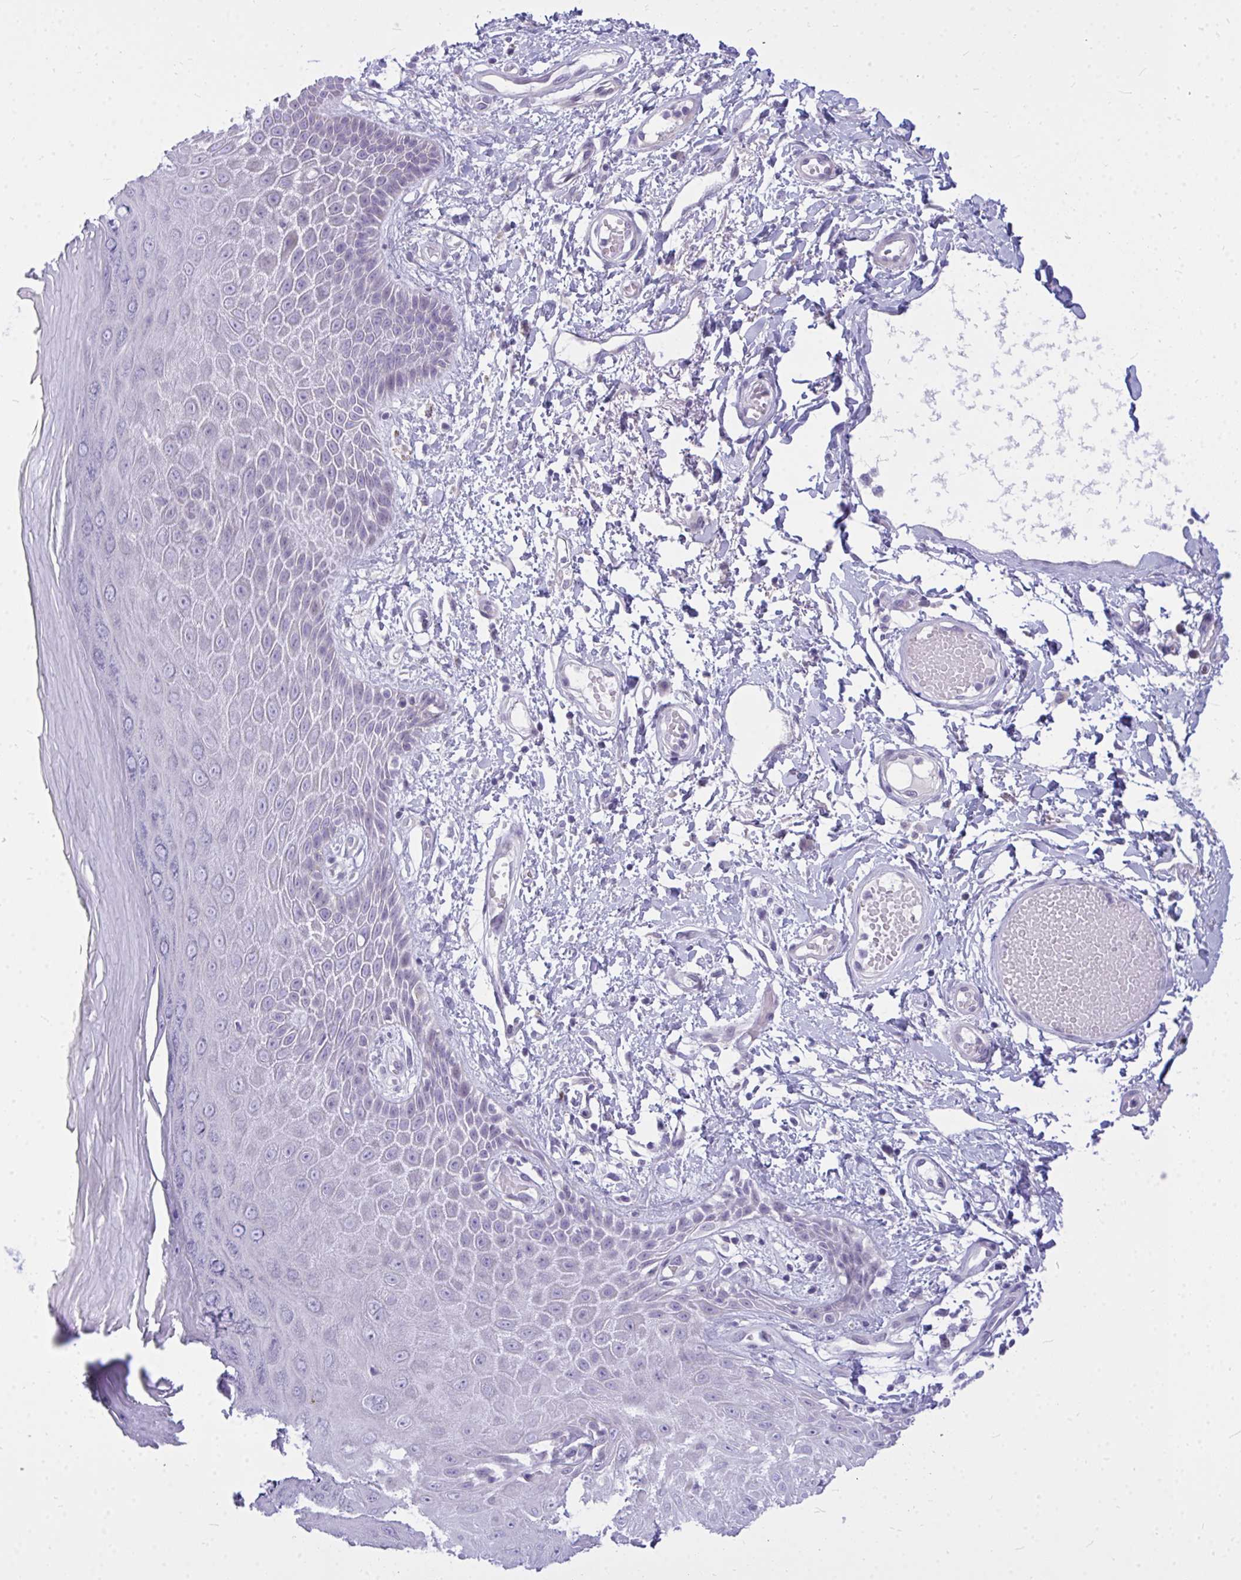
{"staining": {"intensity": "negative", "quantity": "none", "location": "none"}, "tissue": "skin", "cell_type": "Epidermal cells", "image_type": "normal", "snomed": [{"axis": "morphology", "description": "Normal tissue, NOS"}, {"axis": "topography", "description": "Anal"}, {"axis": "topography", "description": "Peripheral nerve tissue"}], "caption": "This photomicrograph is of unremarkable skin stained with immunohistochemistry (IHC) to label a protein in brown with the nuclei are counter-stained blue. There is no expression in epidermal cells.", "gene": "ZSCAN25", "patient": {"sex": "male", "age": 78}}